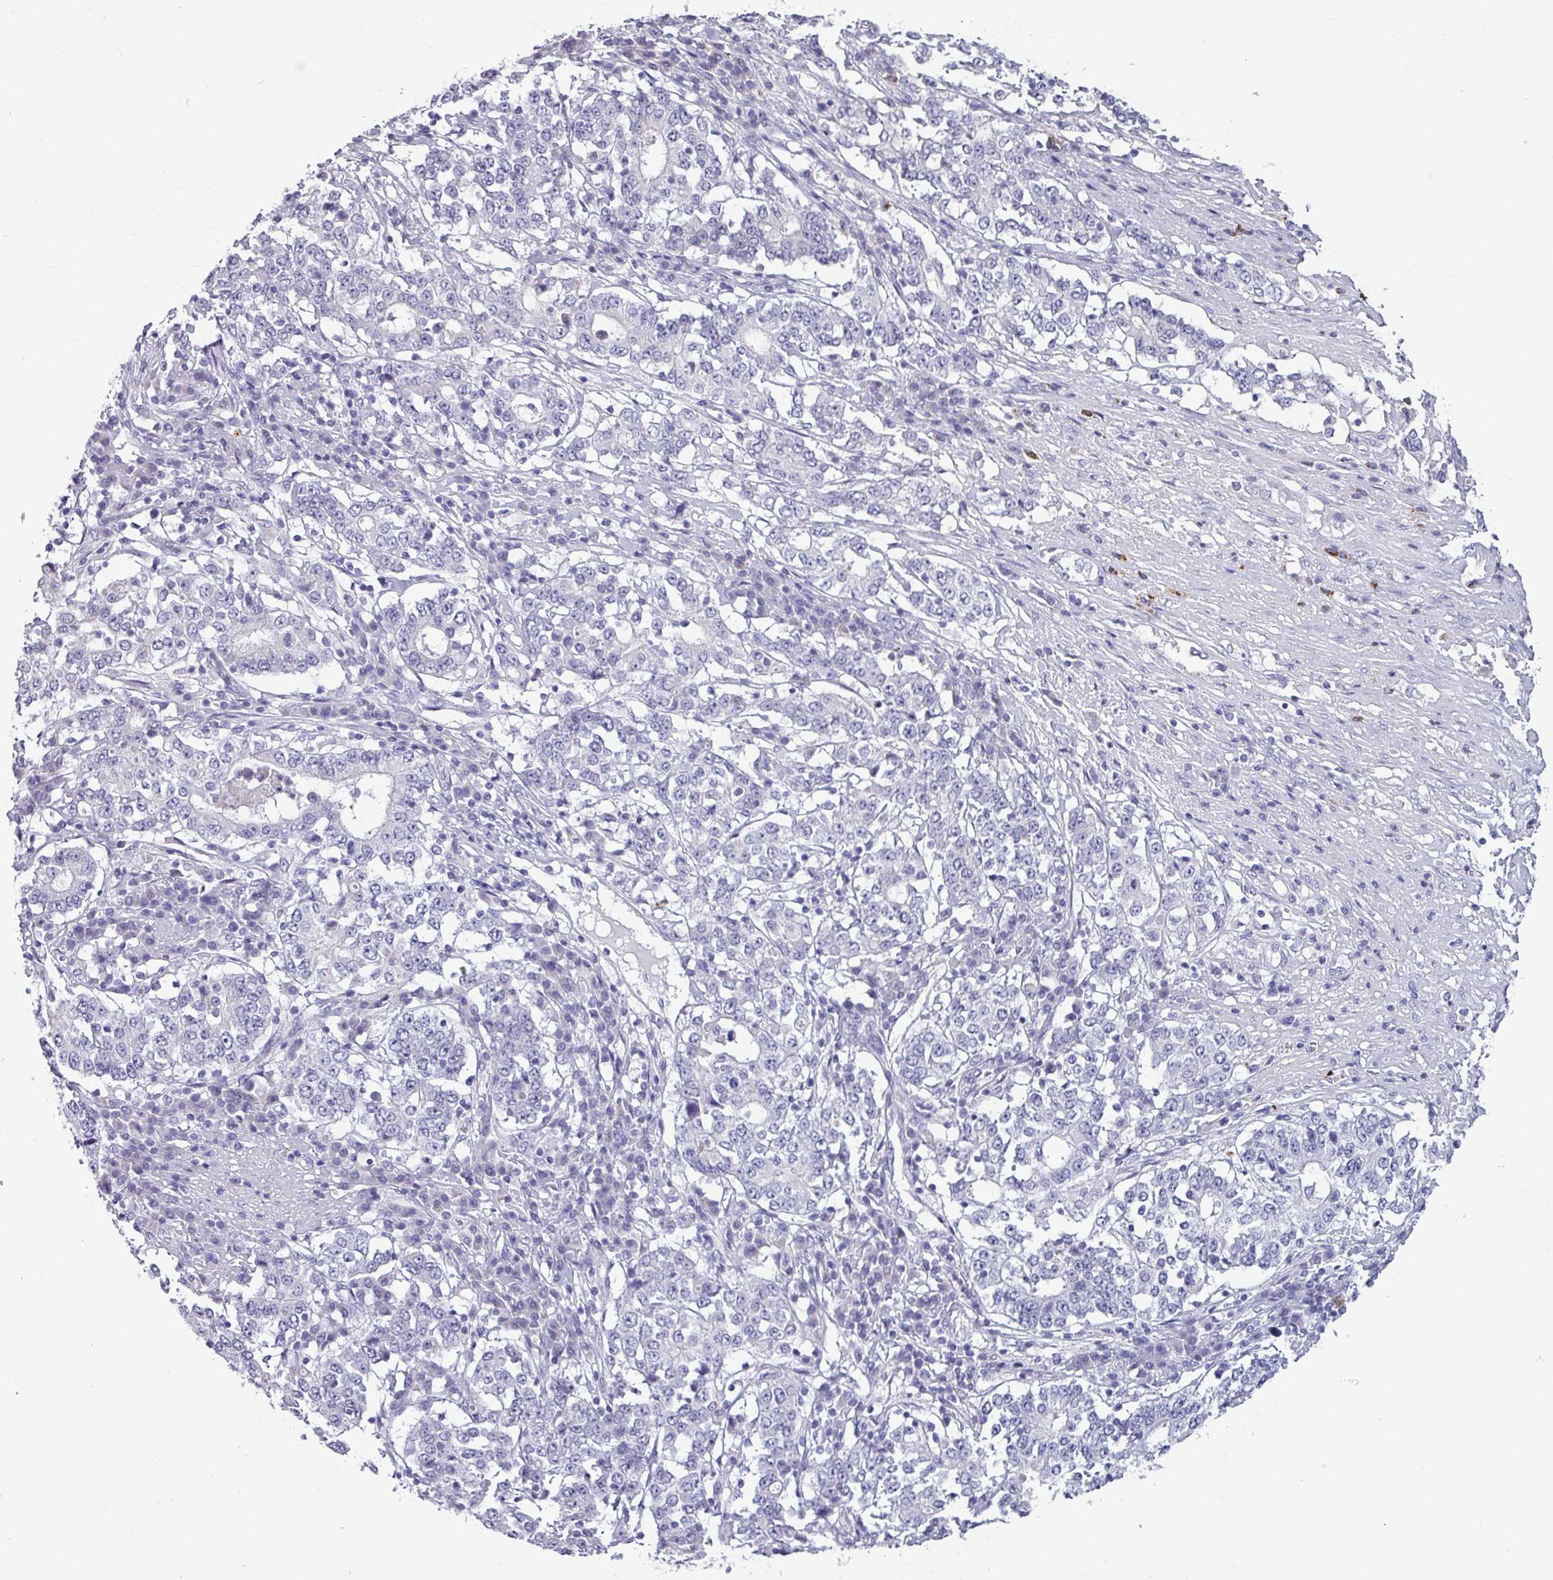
{"staining": {"intensity": "negative", "quantity": "none", "location": "none"}, "tissue": "stomach cancer", "cell_type": "Tumor cells", "image_type": "cancer", "snomed": [{"axis": "morphology", "description": "Adenocarcinoma, NOS"}, {"axis": "topography", "description": "Stomach"}], "caption": "Protein analysis of adenocarcinoma (stomach) reveals no significant staining in tumor cells.", "gene": "SLC26A9", "patient": {"sex": "male", "age": 59}}